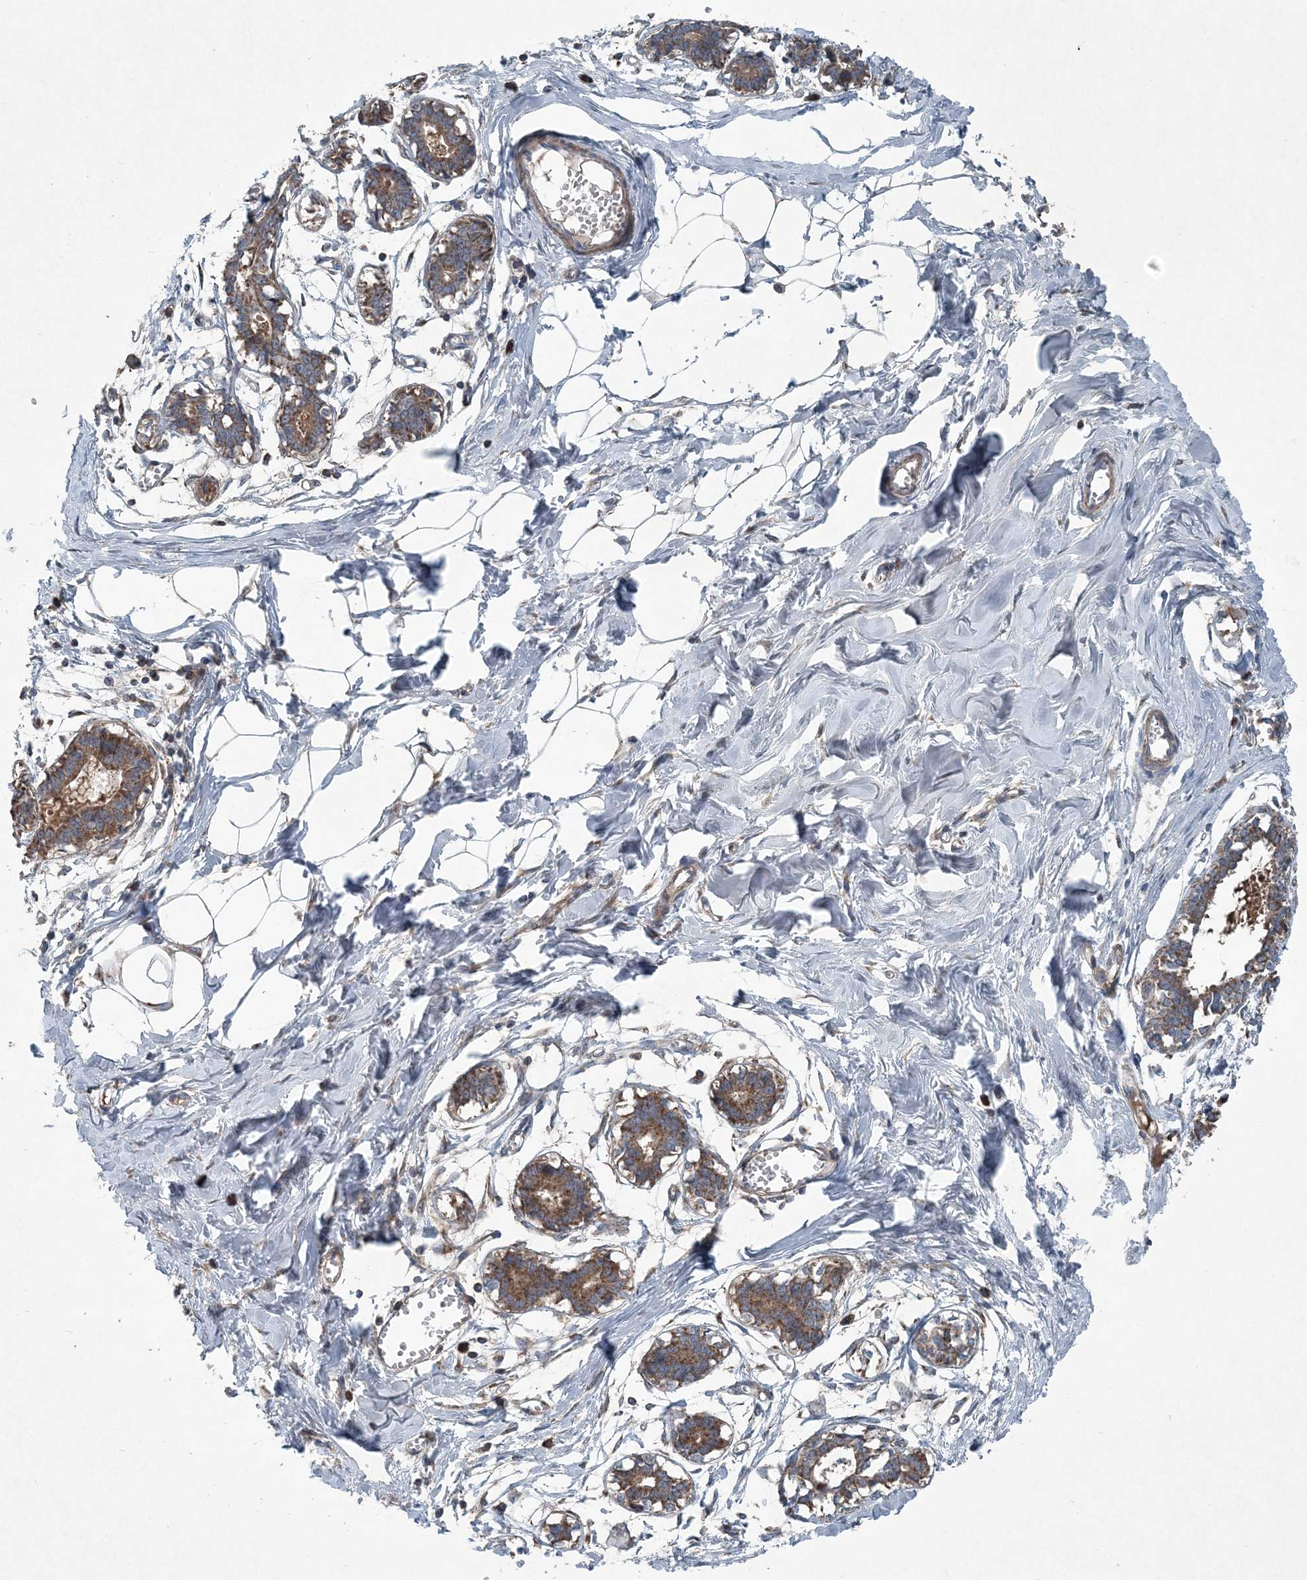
{"staining": {"intensity": "negative", "quantity": "none", "location": "none"}, "tissue": "breast", "cell_type": "Adipocytes", "image_type": "normal", "snomed": [{"axis": "morphology", "description": "Normal tissue, NOS"}, {"axis": "topography", "description": "Breast"}], "caption": "Protein analysis of unremarkable breast shows no significant expression in adipocytes. (DAB (3,3'-diaminobenzidine) immunohistochemistry with hematoxylin counter stain).", "gene": "NDUFA2", "patient": {"sex": "female", "age": 27}}